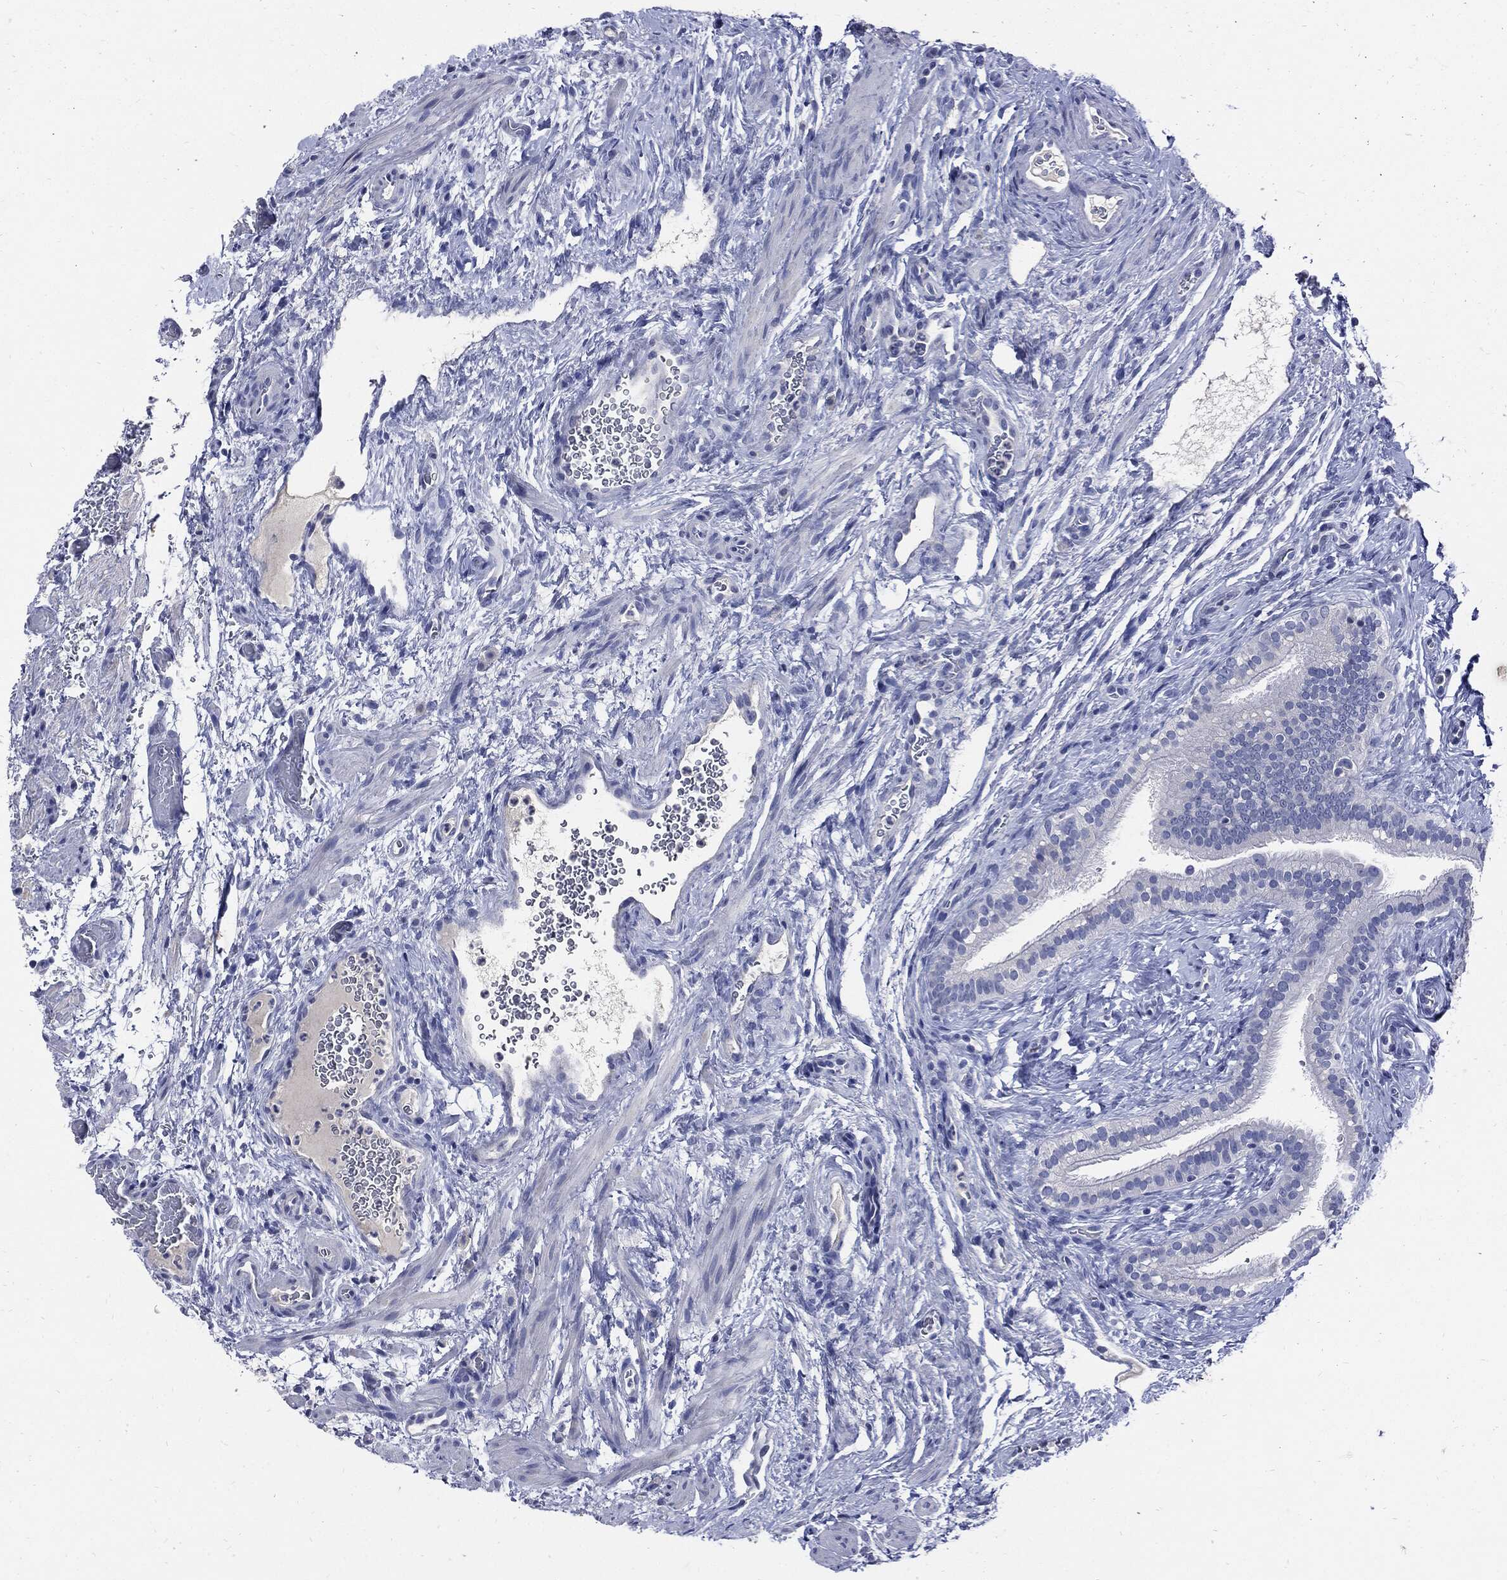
{"staining": {"intensity": "negative", "quantity": "none", "location": "none"}, "tissue": "fallopian tube", "cell_type": "Glandular cells", "image_type": "normal", "snomed": [{"axis": "morphology", "description": "Normal tissue, NOS"}, {"axis": "topography", "description": "Fallopian tube"}], "caption": "Immunohistochemistry image of normal fallopian tube stained for a protein (brown), which displays no positivity in glandular cells.", "gene": "CPE", "patient": {"sex": "female", "age": 41}}